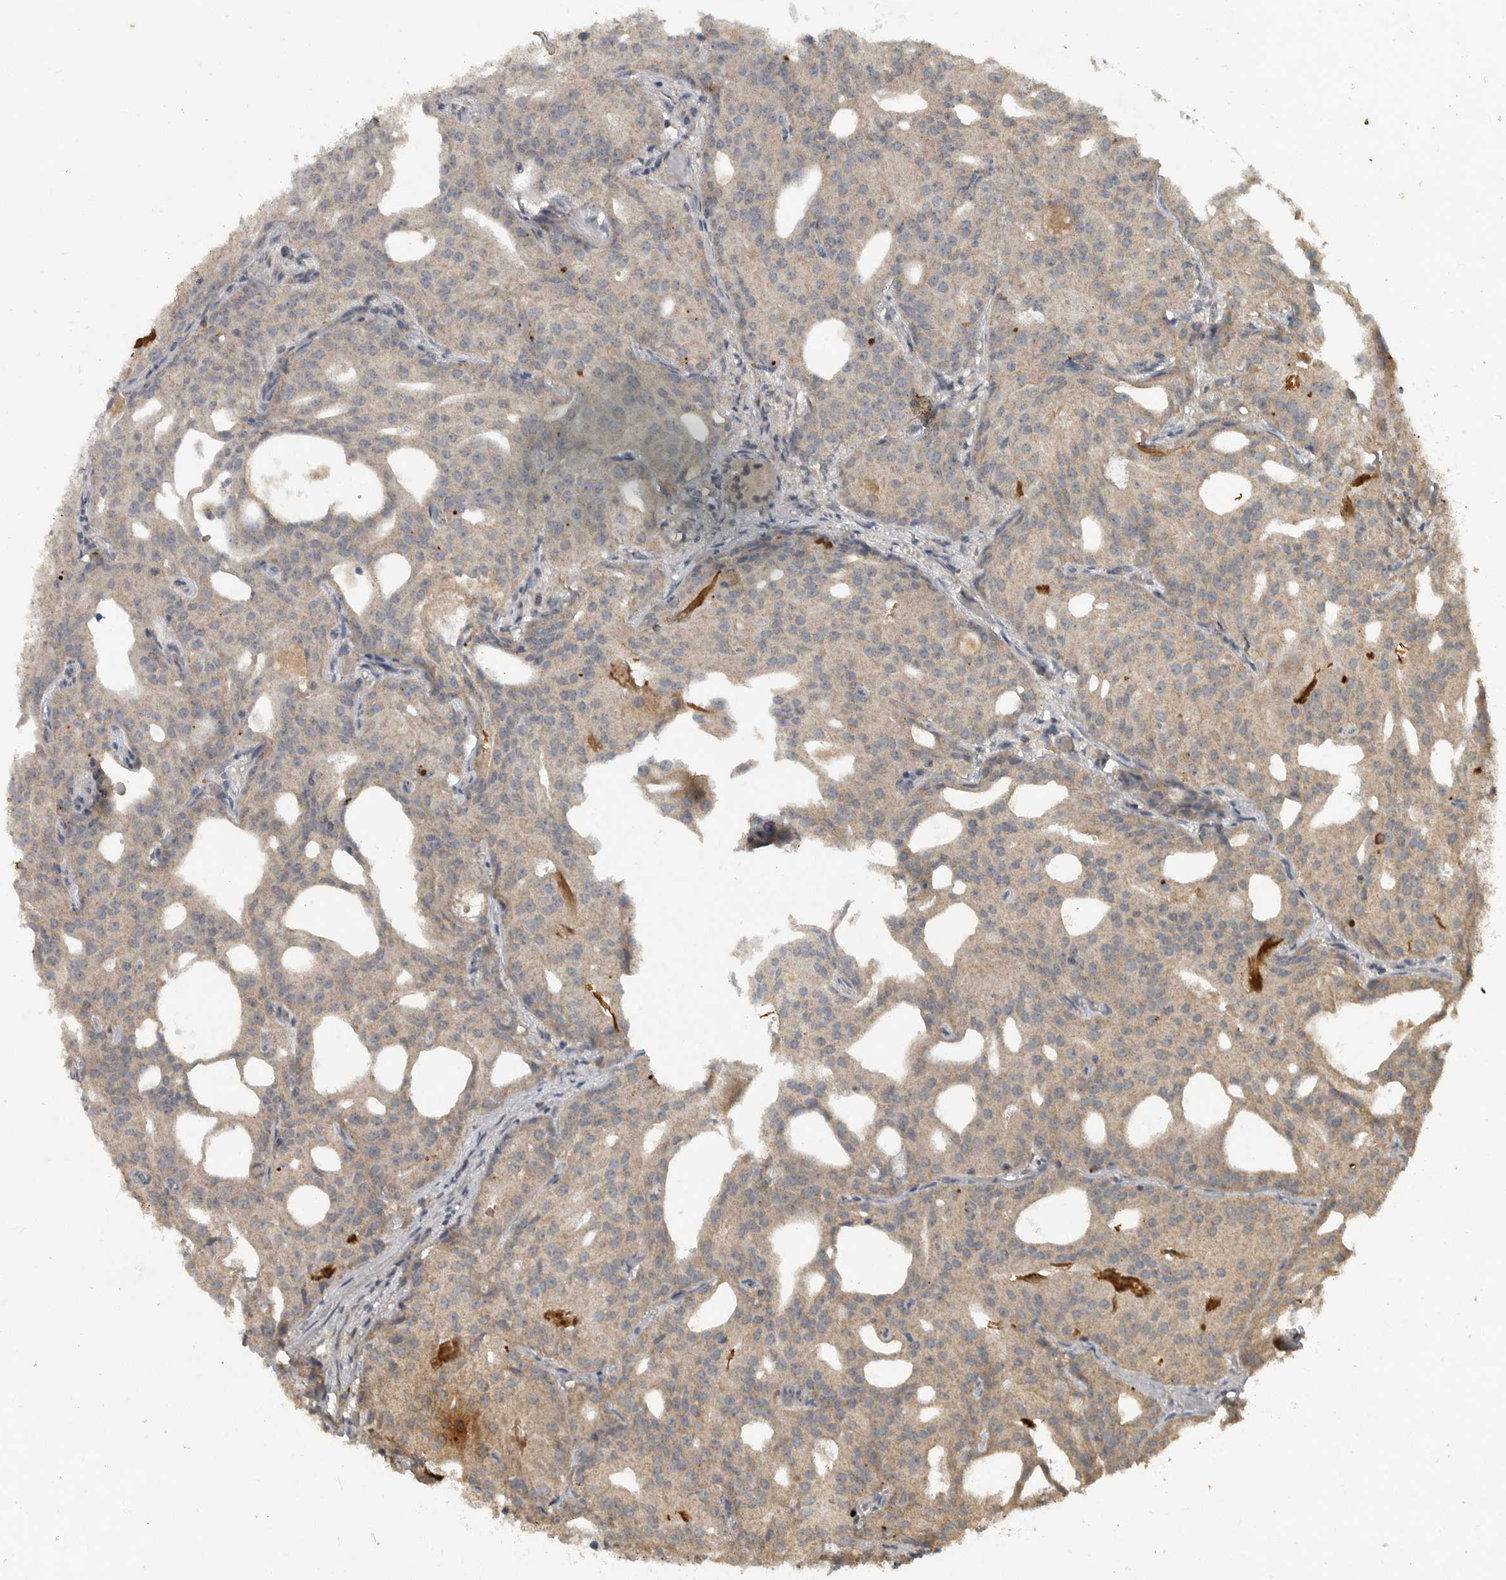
{"staining": {"intensity": "weak", "quantity": "25%-75%", "location": "cytoplasmic/membranous"}, "tissue": "prostate cancer", "cell_type": "Tumor cells", "image_type": "cancer", "snomed": [{"axis": "morphology", "description": "Adenocarcinoma, Medium grade"}, {"axis": "topography", "description": "Prostate"}], "caption": "Tumor cells reveal weak cytoplasmic/membranous staining in about 25%-75% of cells in prostate cancer.", "gene": "IL6ST", "patient": {"sex": "male", "age": 88}}